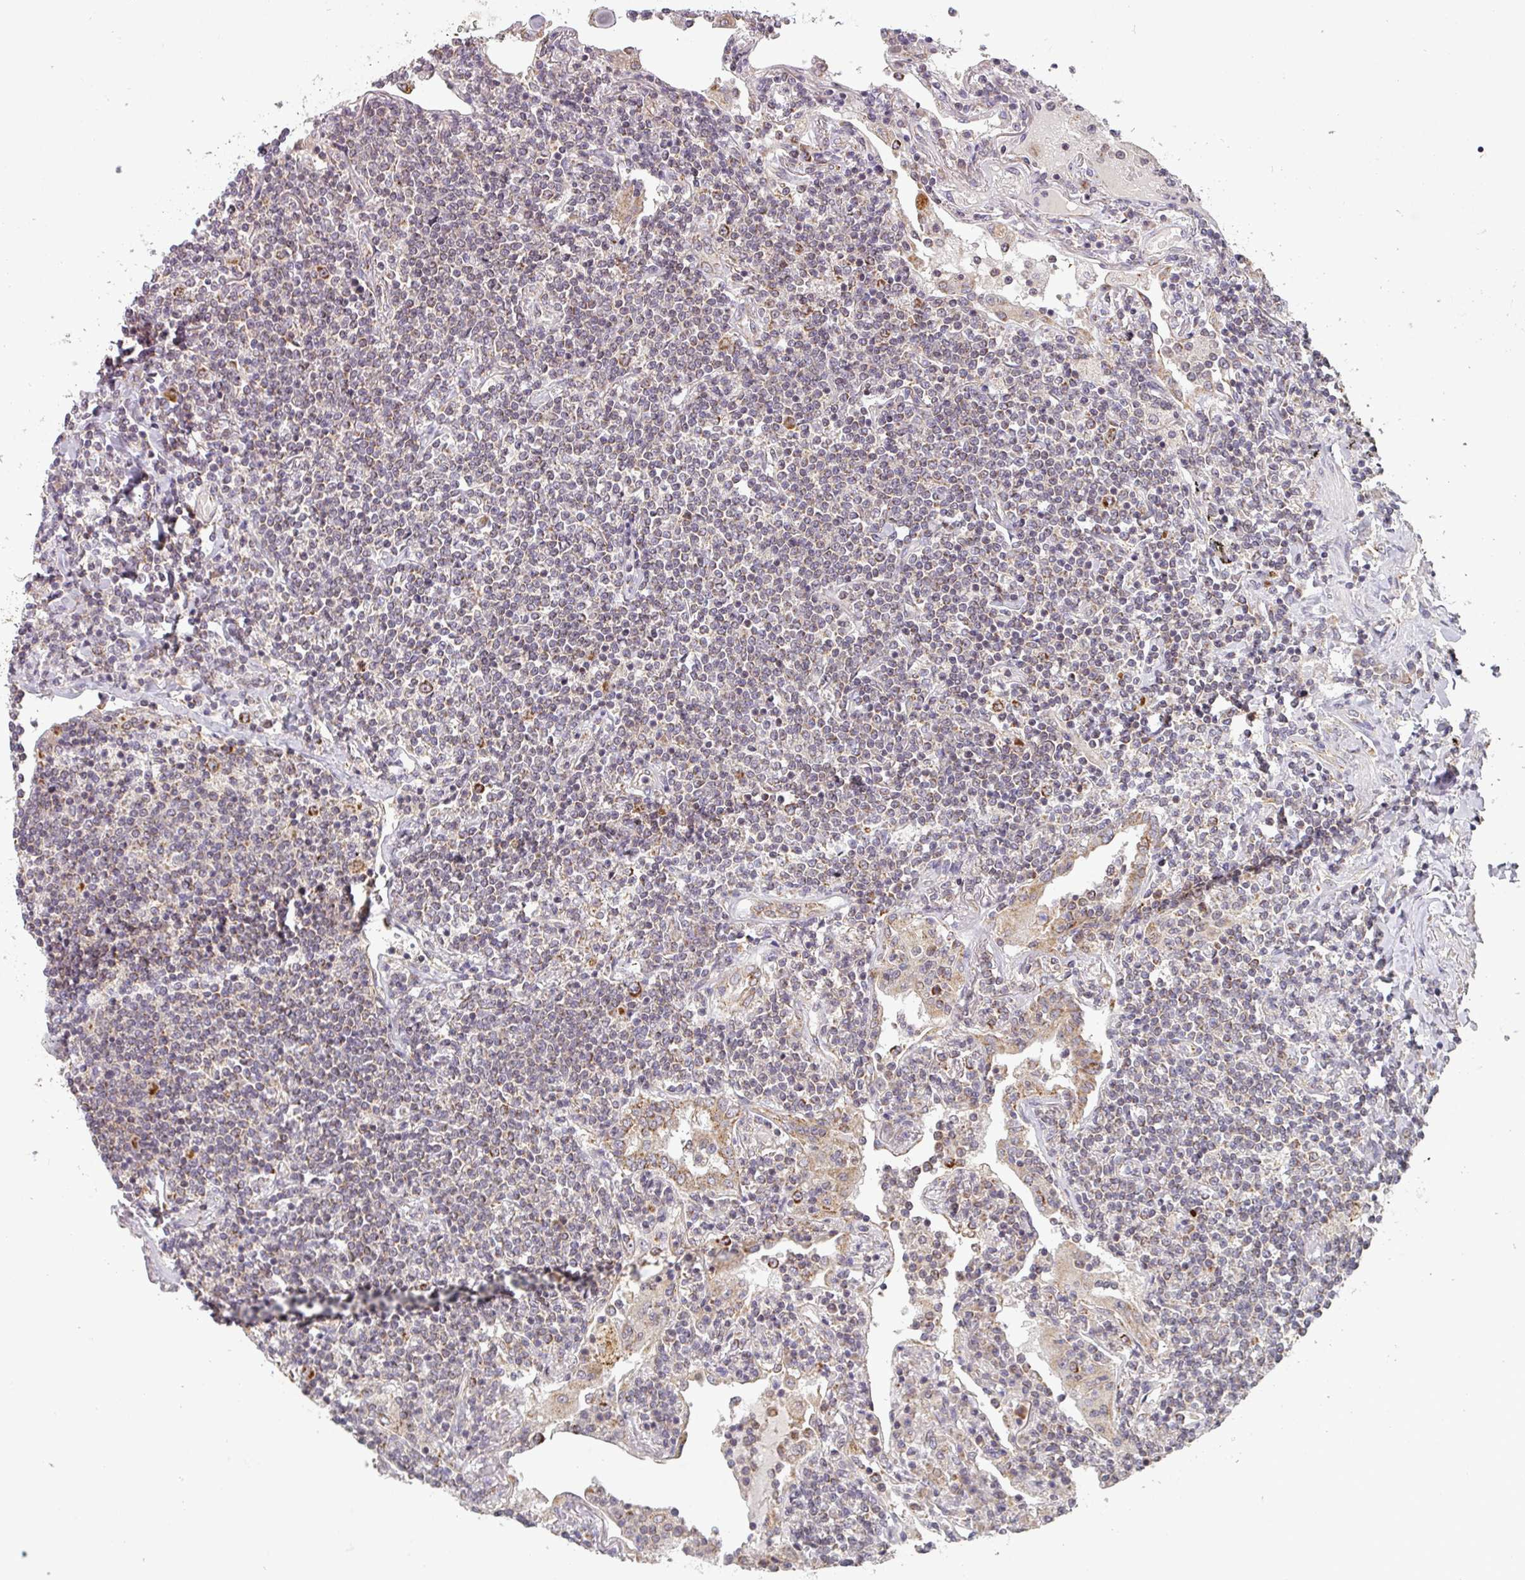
{"staining": {"intensity": "moderate", "quantity": "<25%", "location": "cytoplasmic/membranous"}, "tissue": "lymphoma", "cell_type": "Tumor cells", "image_type": "cancer", "snomed": [{"axis": "morphology", "description": "Malignant lymphoma, non-Hodgkin's type, Low grade"}, {"axis": "topography", "description": "Lung"}], "caption": "A brown stain highlights moderate cytoplasmic/membranous expression of a protein in human lymphoma tumor cells.", "gene": "MRPS16", "patient": {"sex": "female", "age": 71}}